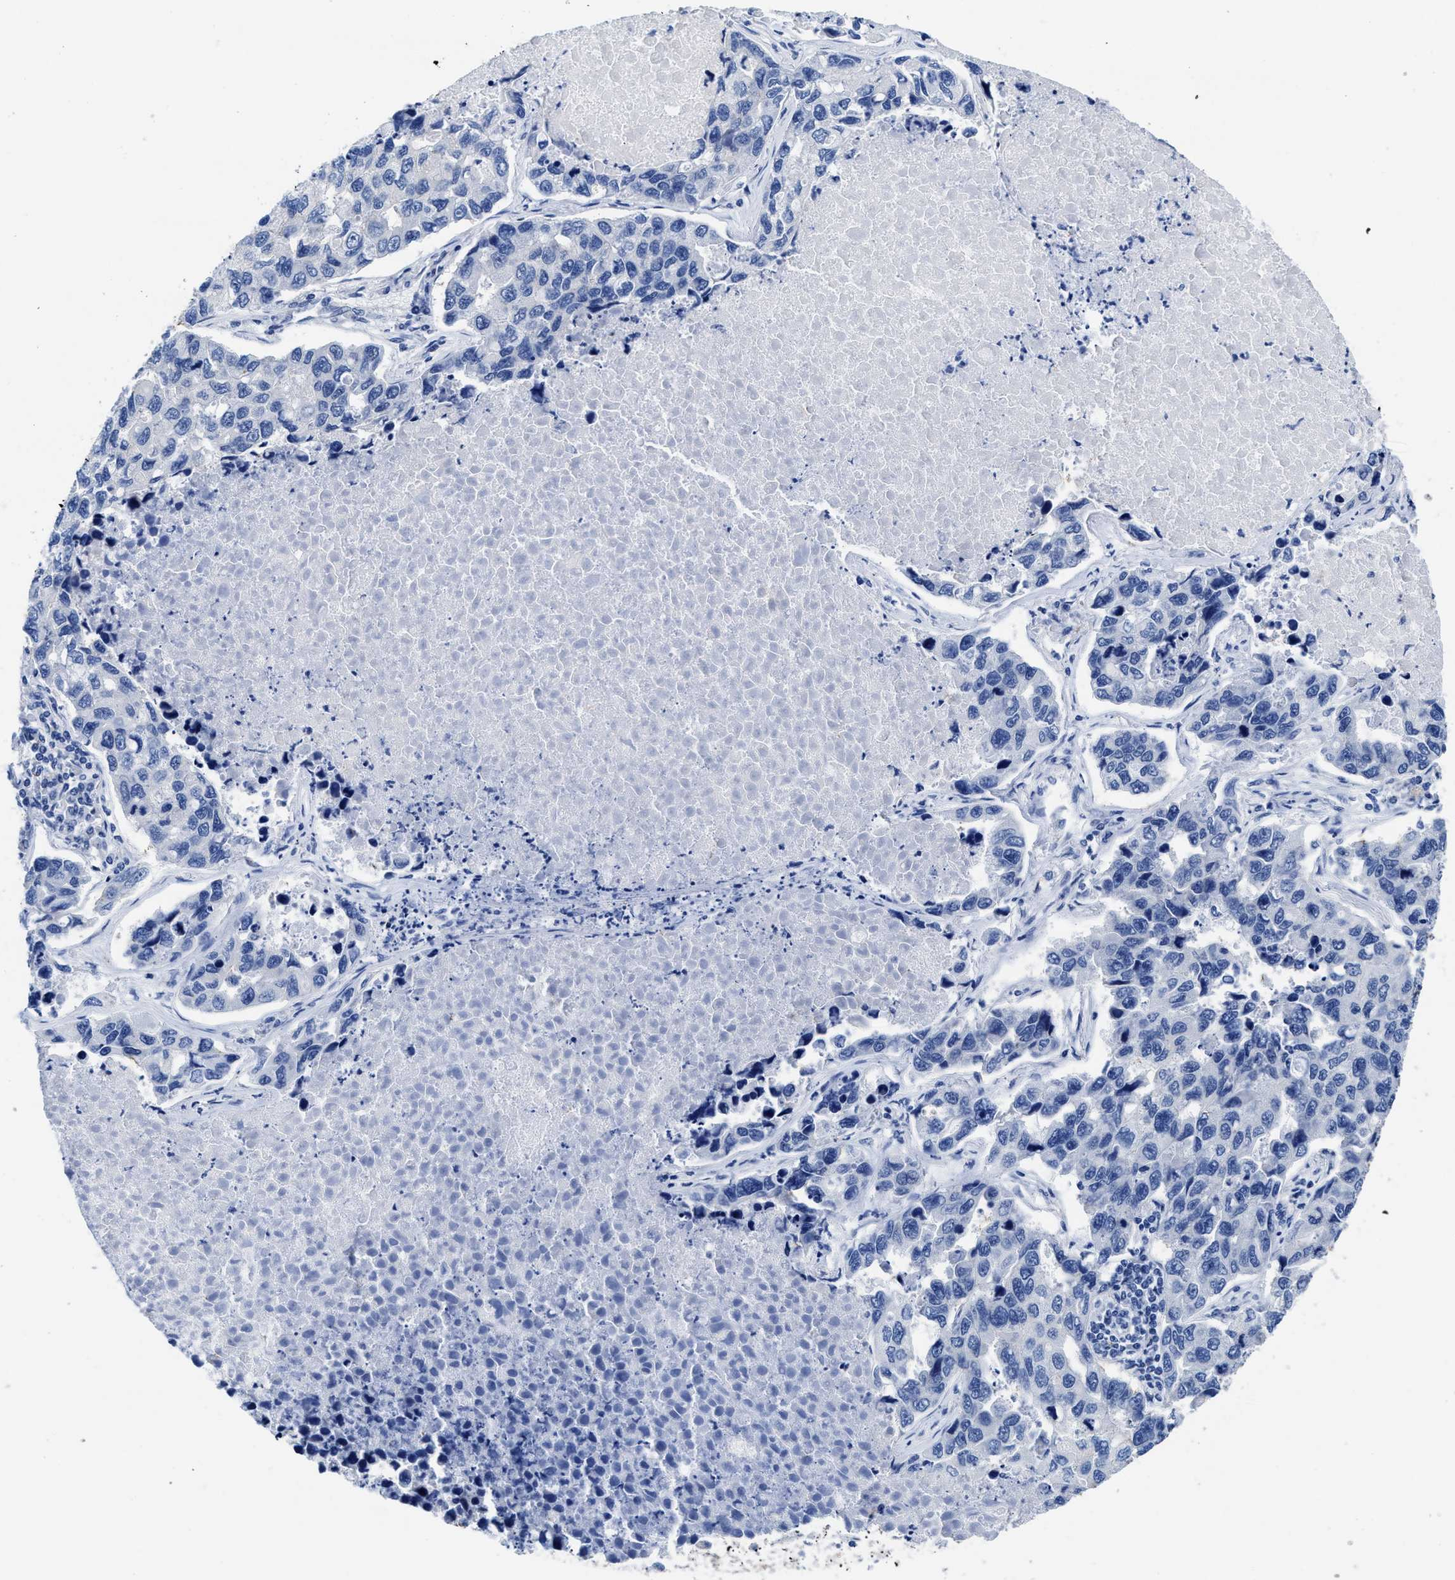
{"staining": {"intensity": "negative", "quantity": "none", "location": "none"}, "tissue": "lung cancer", "cell_type": "Tumor cells", "image_type": "cancer", "snomed": [{"axis": "morphology", "description": "Adenocarcinoma, NOS"}, {"axis": "topography", "description": "Lung"}], "caption": "Tumor cells show no significant protein positivity in lung cancer (adenocarcinoma).", "gene": "HOOK1", "patient": {"sex": "male", "age": 64}}